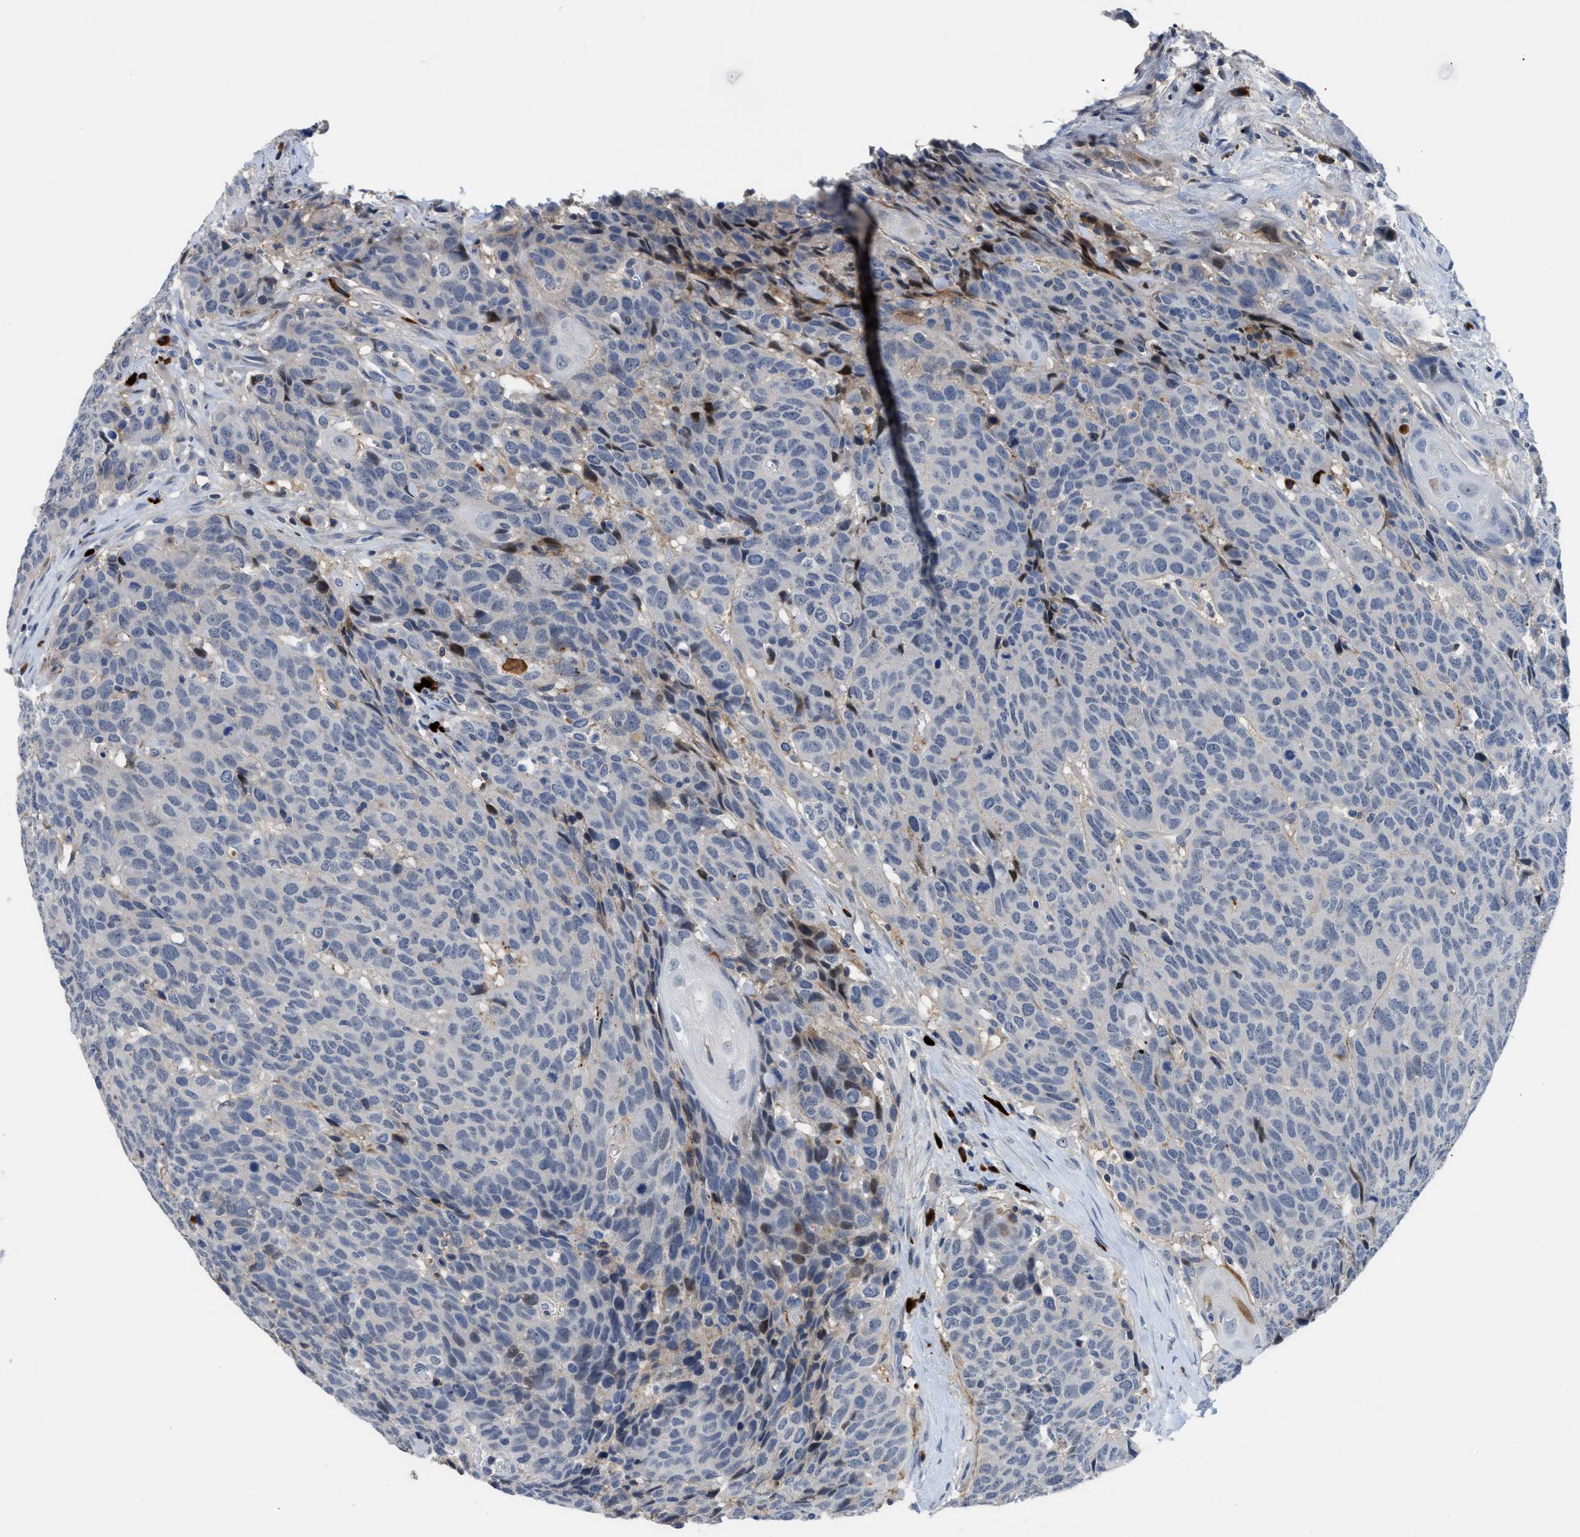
{"staining": {"intensity": "negative", "quantity": "none", "location": "none"}, "tissue": "head and neck cancer", "cell_type": "Tumor cells", "image_type": "cancer", "snomed": [{"axis": "morphology", "description": "Squamous cell carcinoma, NOS"}, {"axis": "topography", "description": "Head-Neck"}], "caption": "The immunohistochemistry histopathology image has no significant positivity in tumor cells of squamous cell carcinoma (head and neck) tissue.", "gene": "OR9K2", "patient": {"sex": "male", "age": 66}}